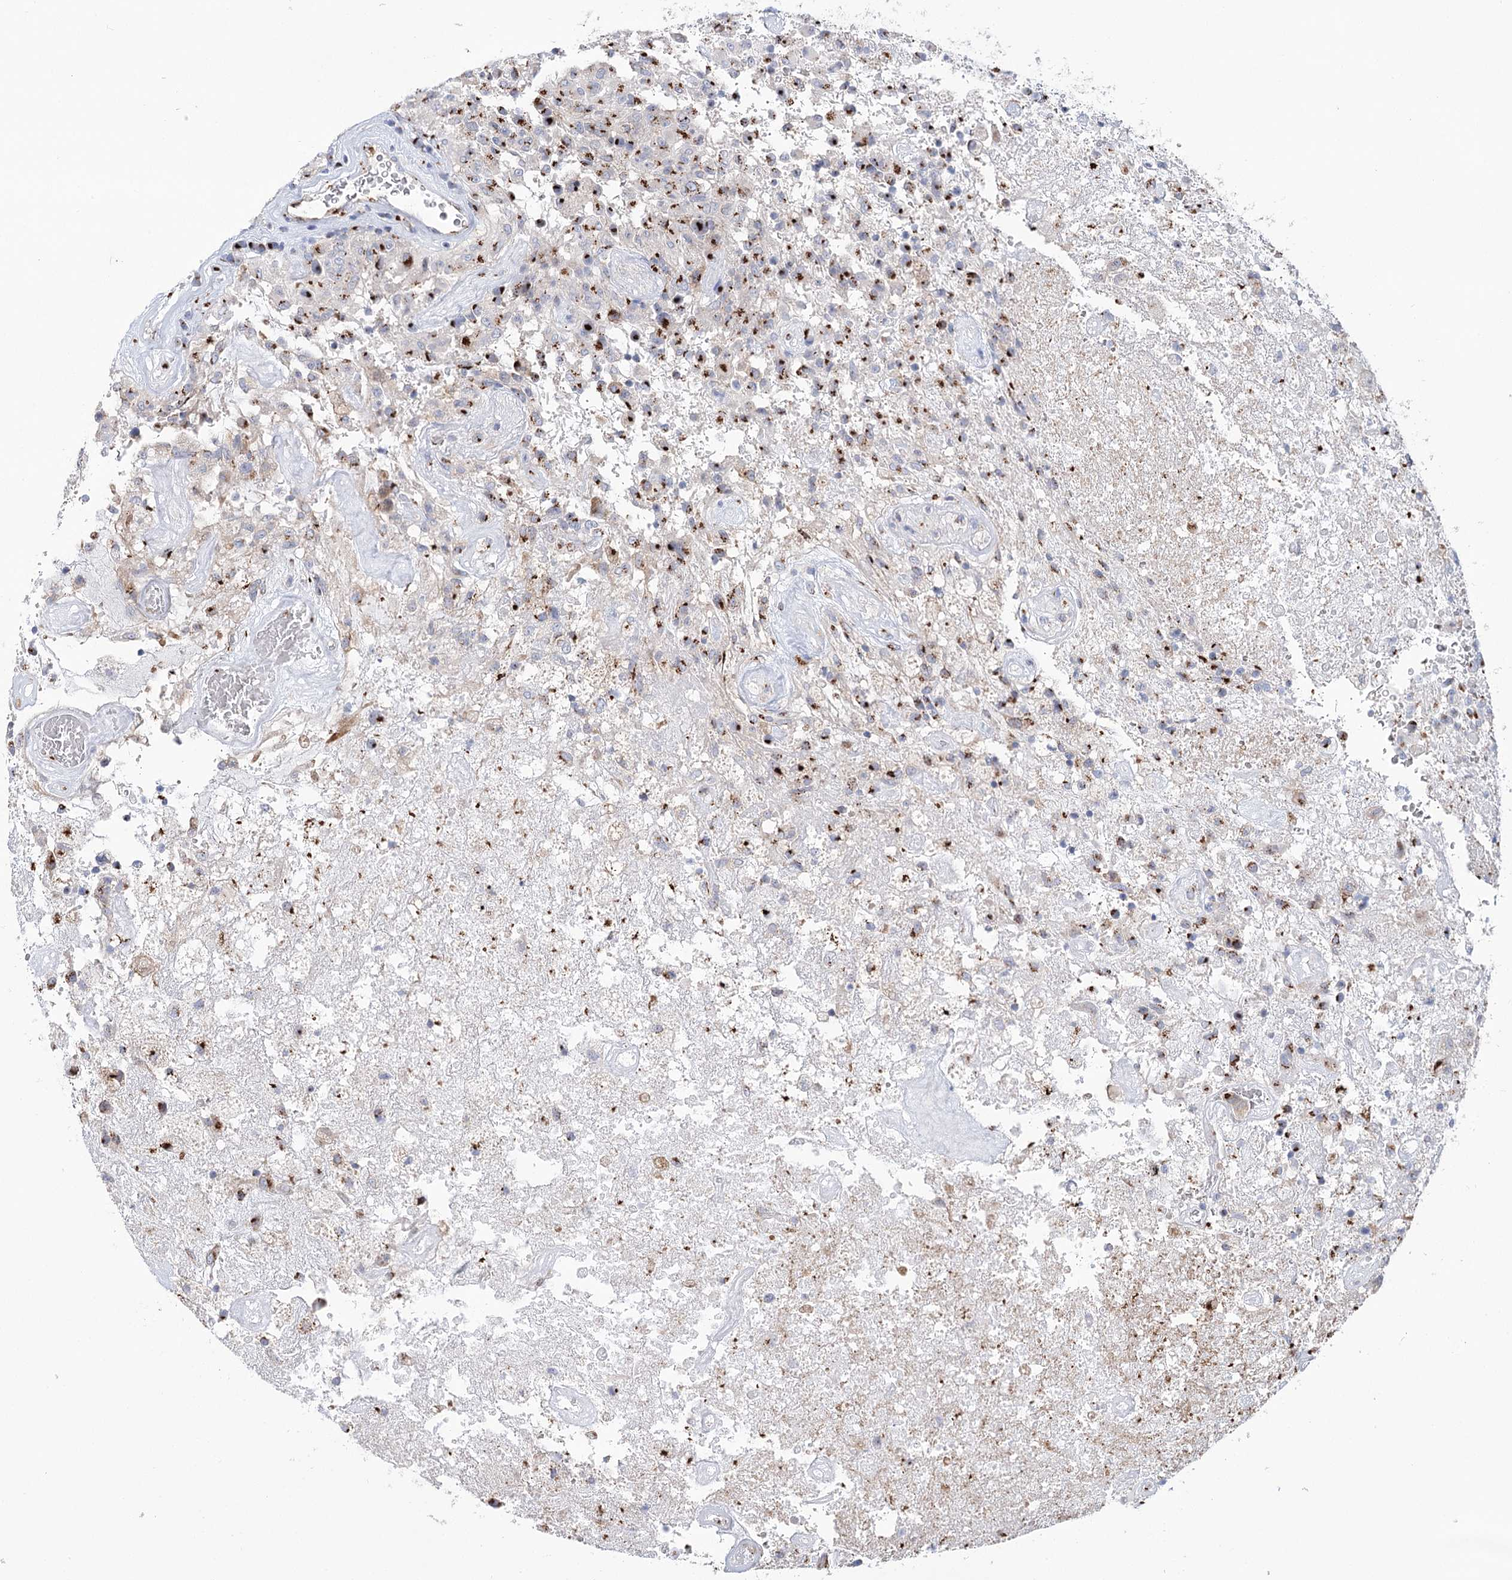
{"staining": {"intensity": "strong", "quantity": "25%-75%", "location": "cytoplasmic/membranous"}, "tissue": "glioma", "cell_type": "Tumor cells", "image_type": "cancer", "snomed": [{"axis": "morphology", "description": "Glioma, malignant, High grade"}, {"axis": "topography", "description": "Brain"}], "caption": "Glioma stained for a protein (brown) demonstrates strong cytoplasmic/membranous positive expression in about 25%-75% of tumor cells.", "gene": "TMEM165", "patient": {"sex": "female", "age": 57}}